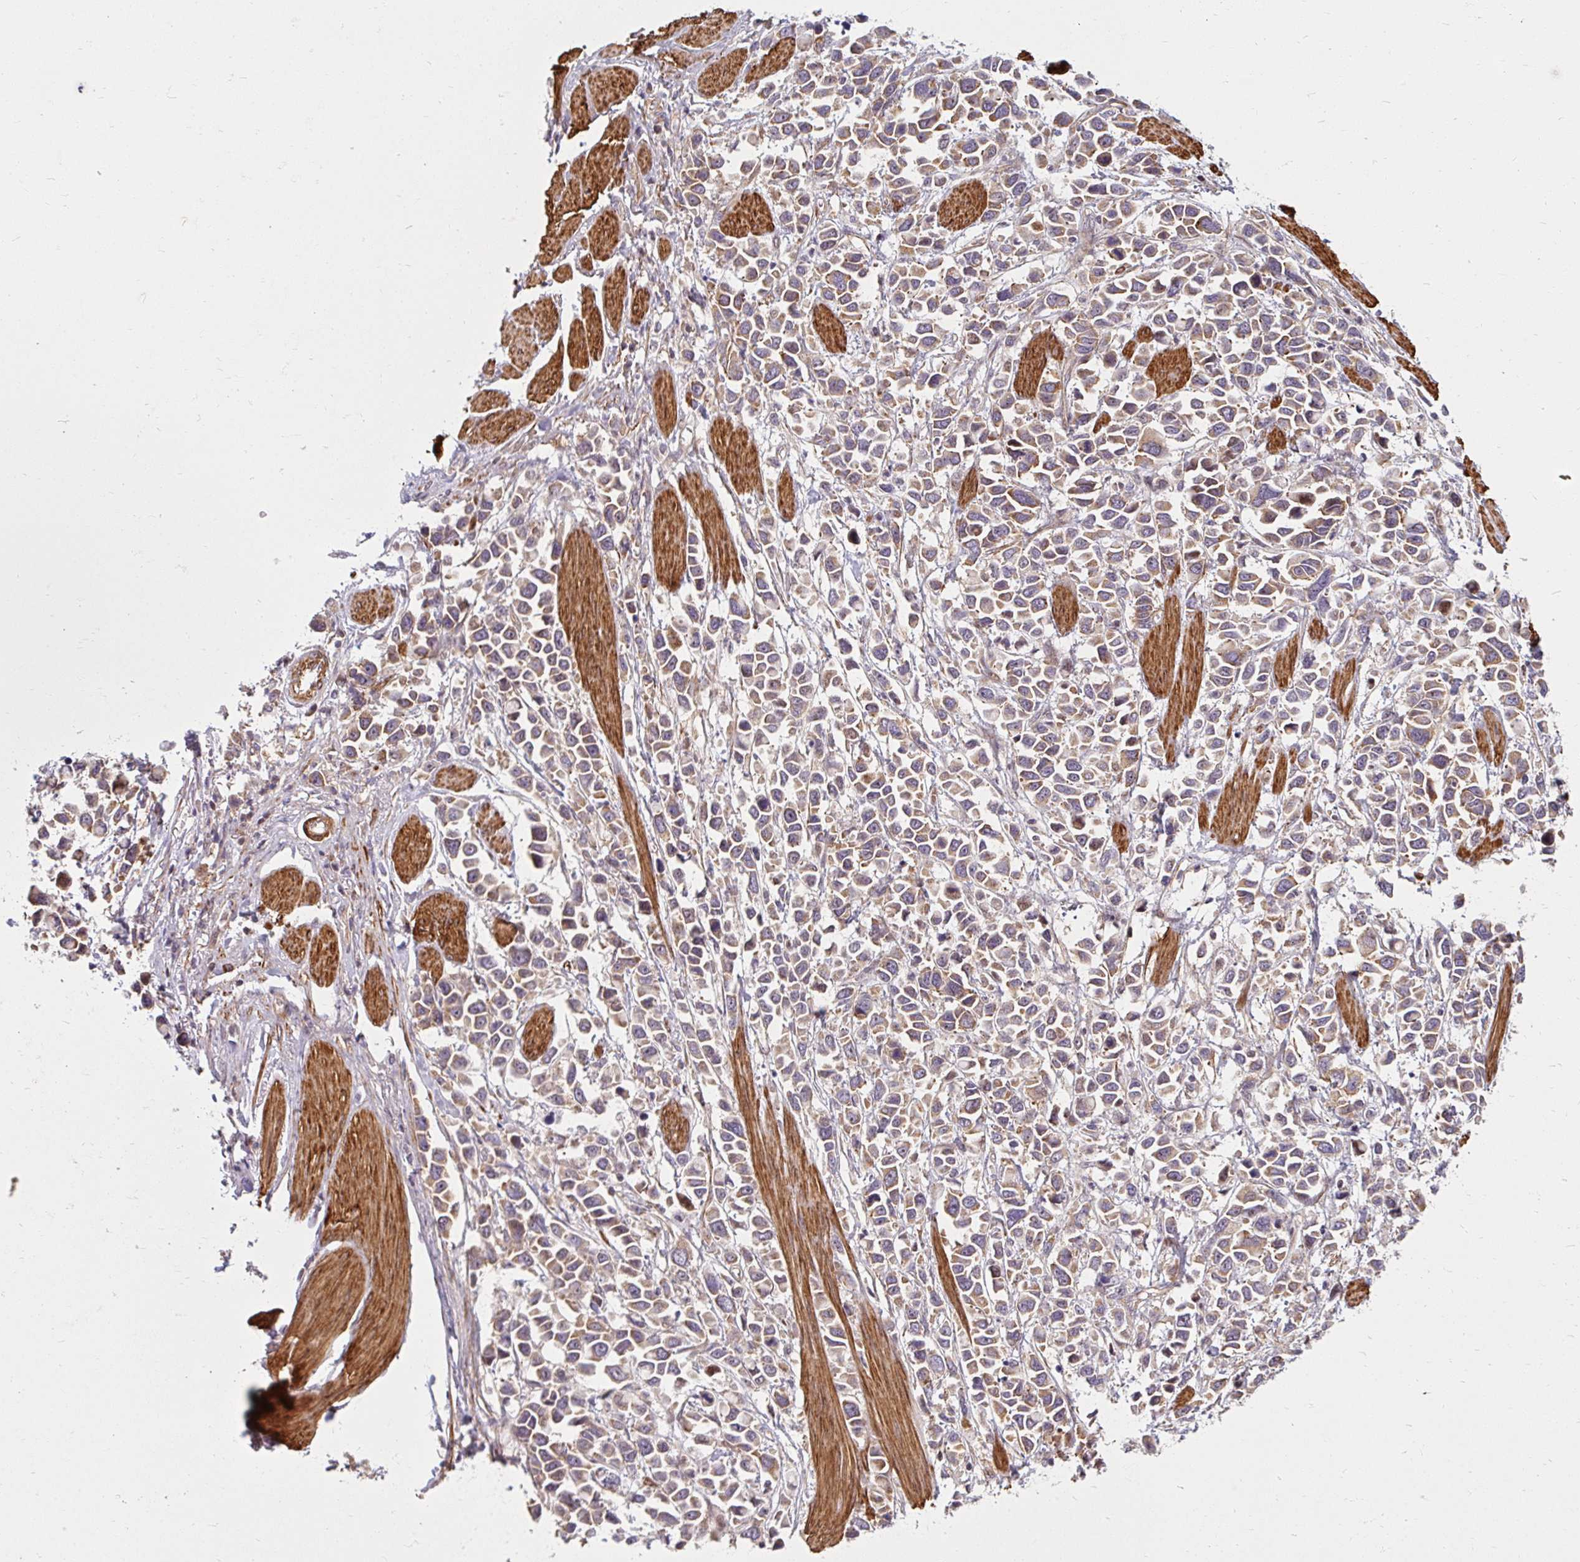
{"staining": {"intensity": "weak", "quantity": ">75%", "location": "cytoplasmic/membranous"}, "tissue": "stomach cancer", "cell_type": "Tumor cells", "image_type": "cancer", "snomed": [{"axis": "morphology", "description": "Adenocarcinoma, NOS"}, {"axis": "topography", "description": "Stomach"}], "caption": "Tumor cells show low levels of weak cytoplasmic/membranous positivity in approximately >75% of cells in stomach cancer (adenocarcinoma).", "gene": "BTF3", "patient": {"sex": "female", "age": 81}}